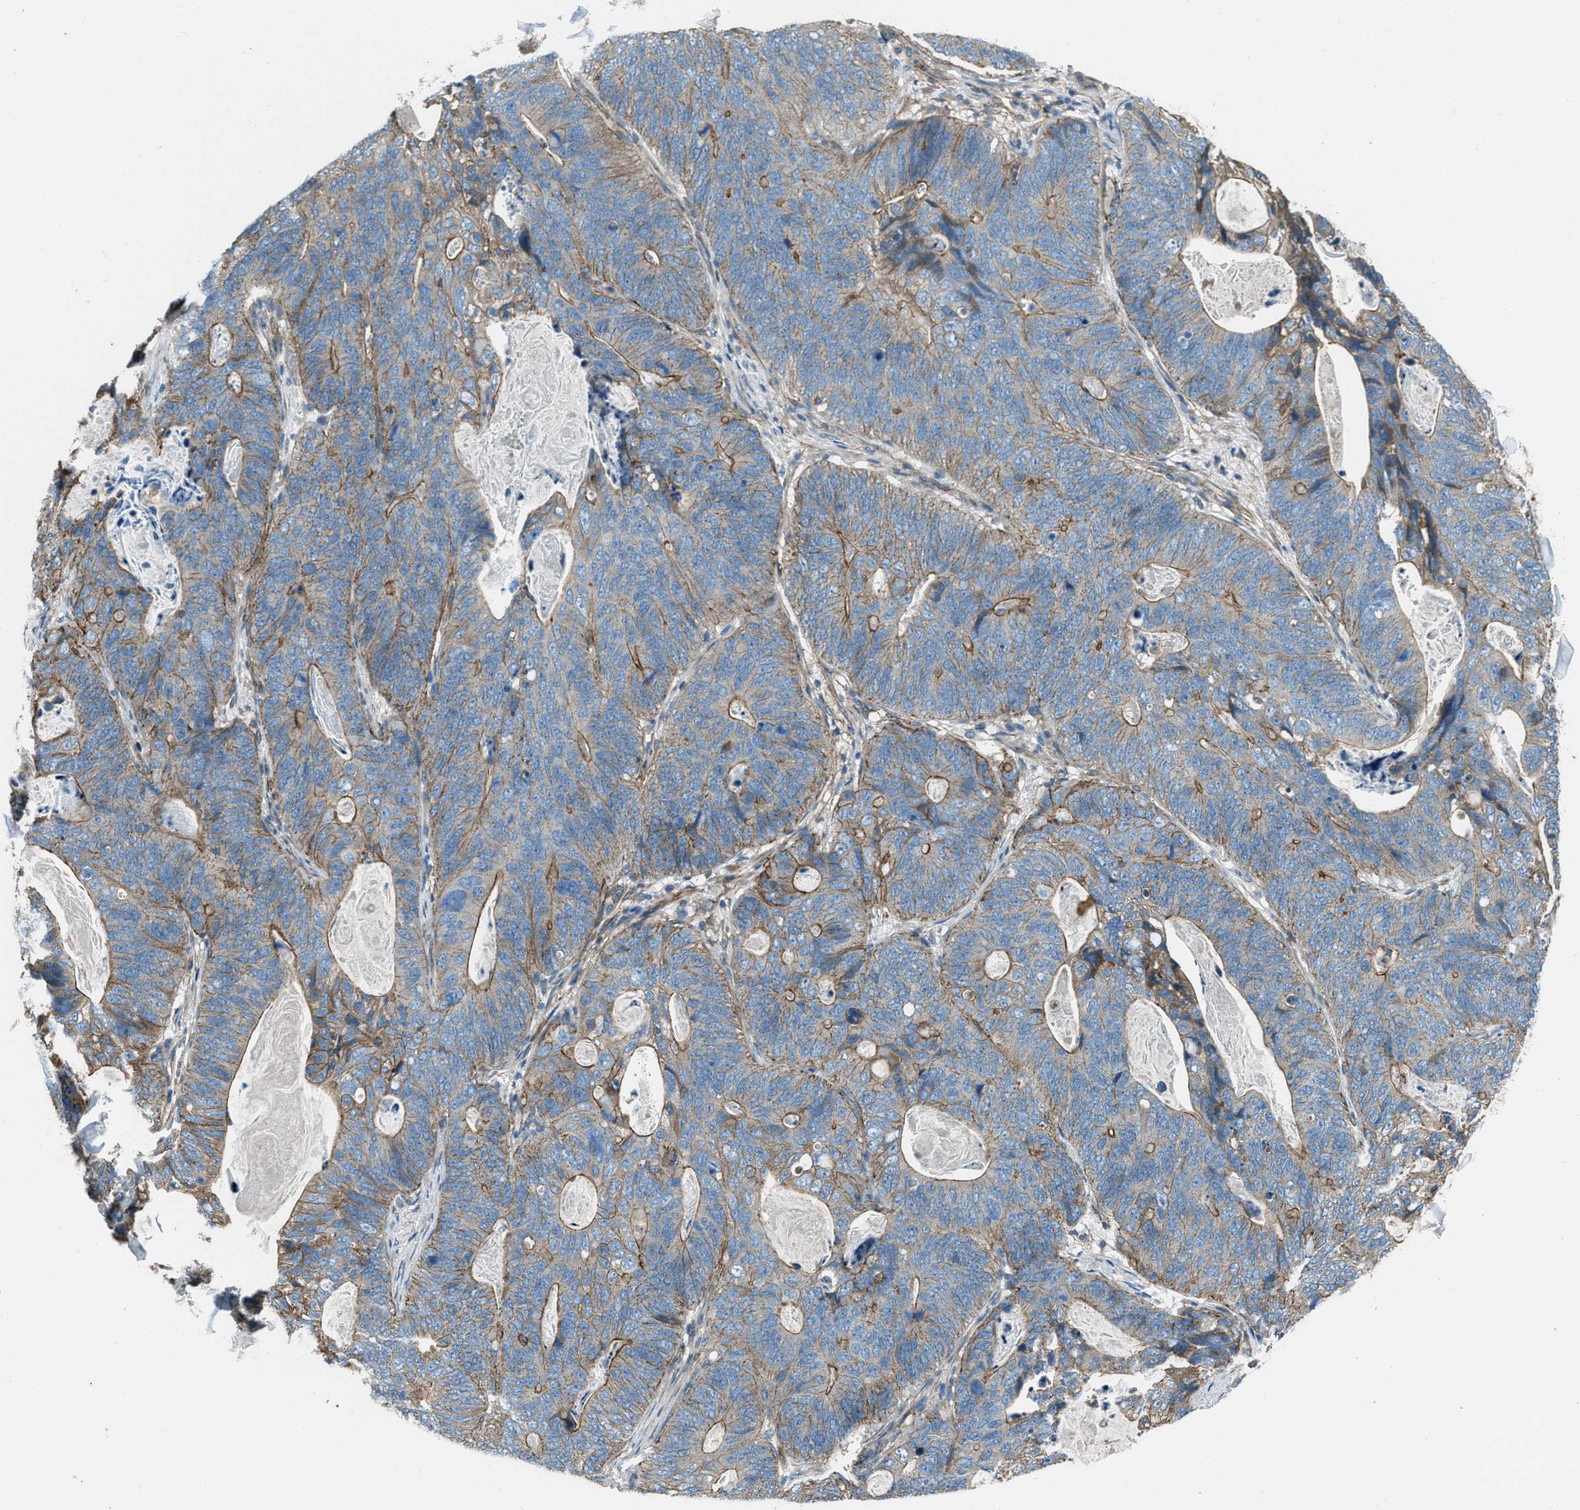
{"staining": {"intensity": "moderate", "quantity": "25%-75%", "location": "cytoplasmic/membranous"}, "tissue": "stomach cancer", "cell_type": "Tumor cells", "image_type": "cancer", "snomed": [{"axis": "morphology", "description": "Normal tissue, NOS"}, {"axis": "morphology", "description": "Adenocarcinoma, NOS"}, {"axis": "topography", "description": "Stomach"}], "caption": "Immunohistochemical staining of human adenocarcinoma (stomach) reveals moderate cytoplasmic/membranous protein positivity in approximately 25%-75% of tumor cells.", "gene": "SVIL", "patient": {"sex": "female", "age": 89}}